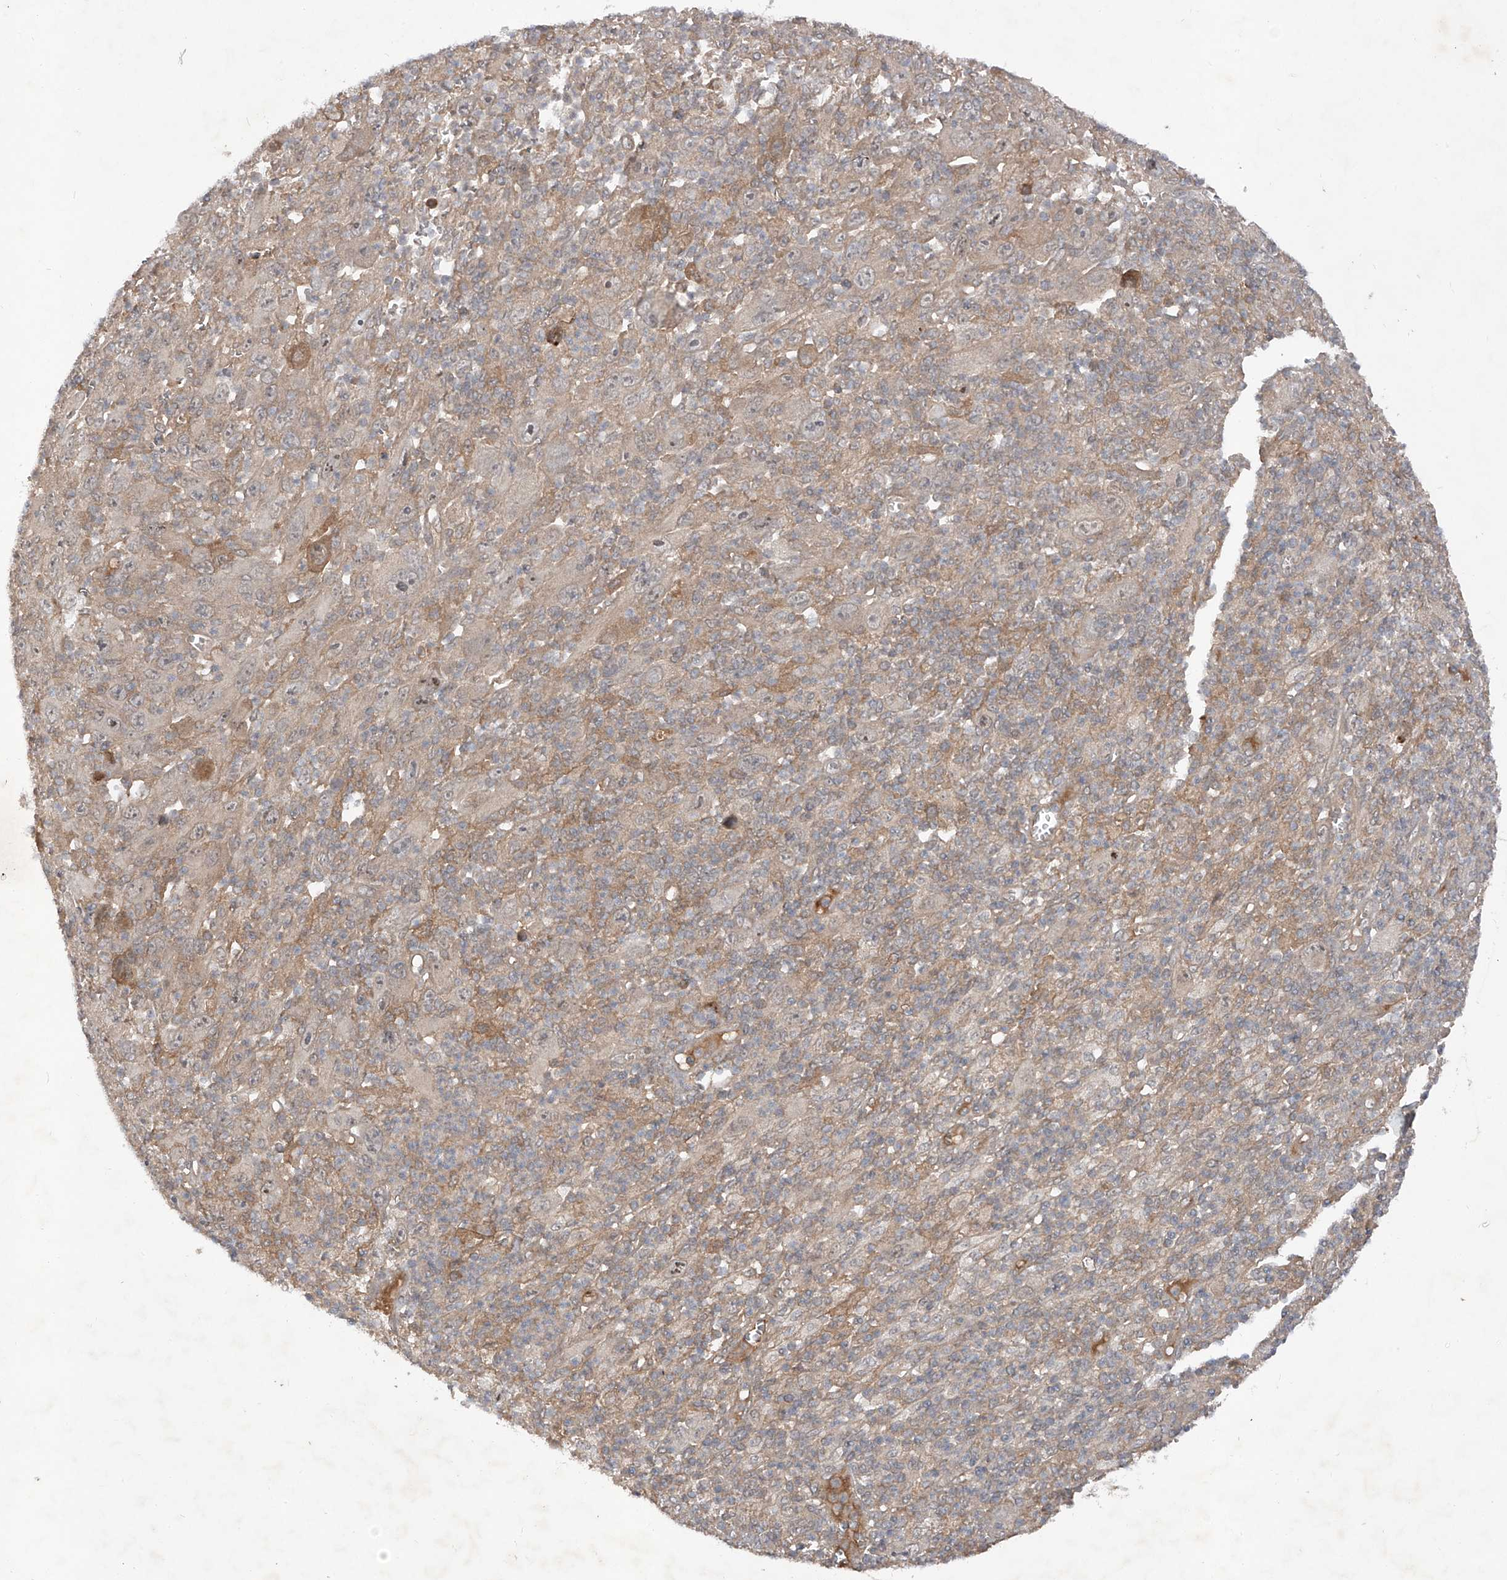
{"staining": {"intensity": "weak", "quantity": "25%-75%", "location": "cytoplasmic/membranous"}, "tissue": "melanoma", "cell_type": "Tumor cells", "image_type": "cancer", "snomed": [{"axis": "morphology", "description": "Malignant melanoma, Metastatic site"}, {"axis": "topography", "description": "Skin"}], "caption": "Tumor cells display weak cytoplasmic/membranous staining in approximately 25%-75% of cells in malignant melanoma (metastatic site).", "gene": "FAM135A", "patient": {"sex": "female", "age": 56}}